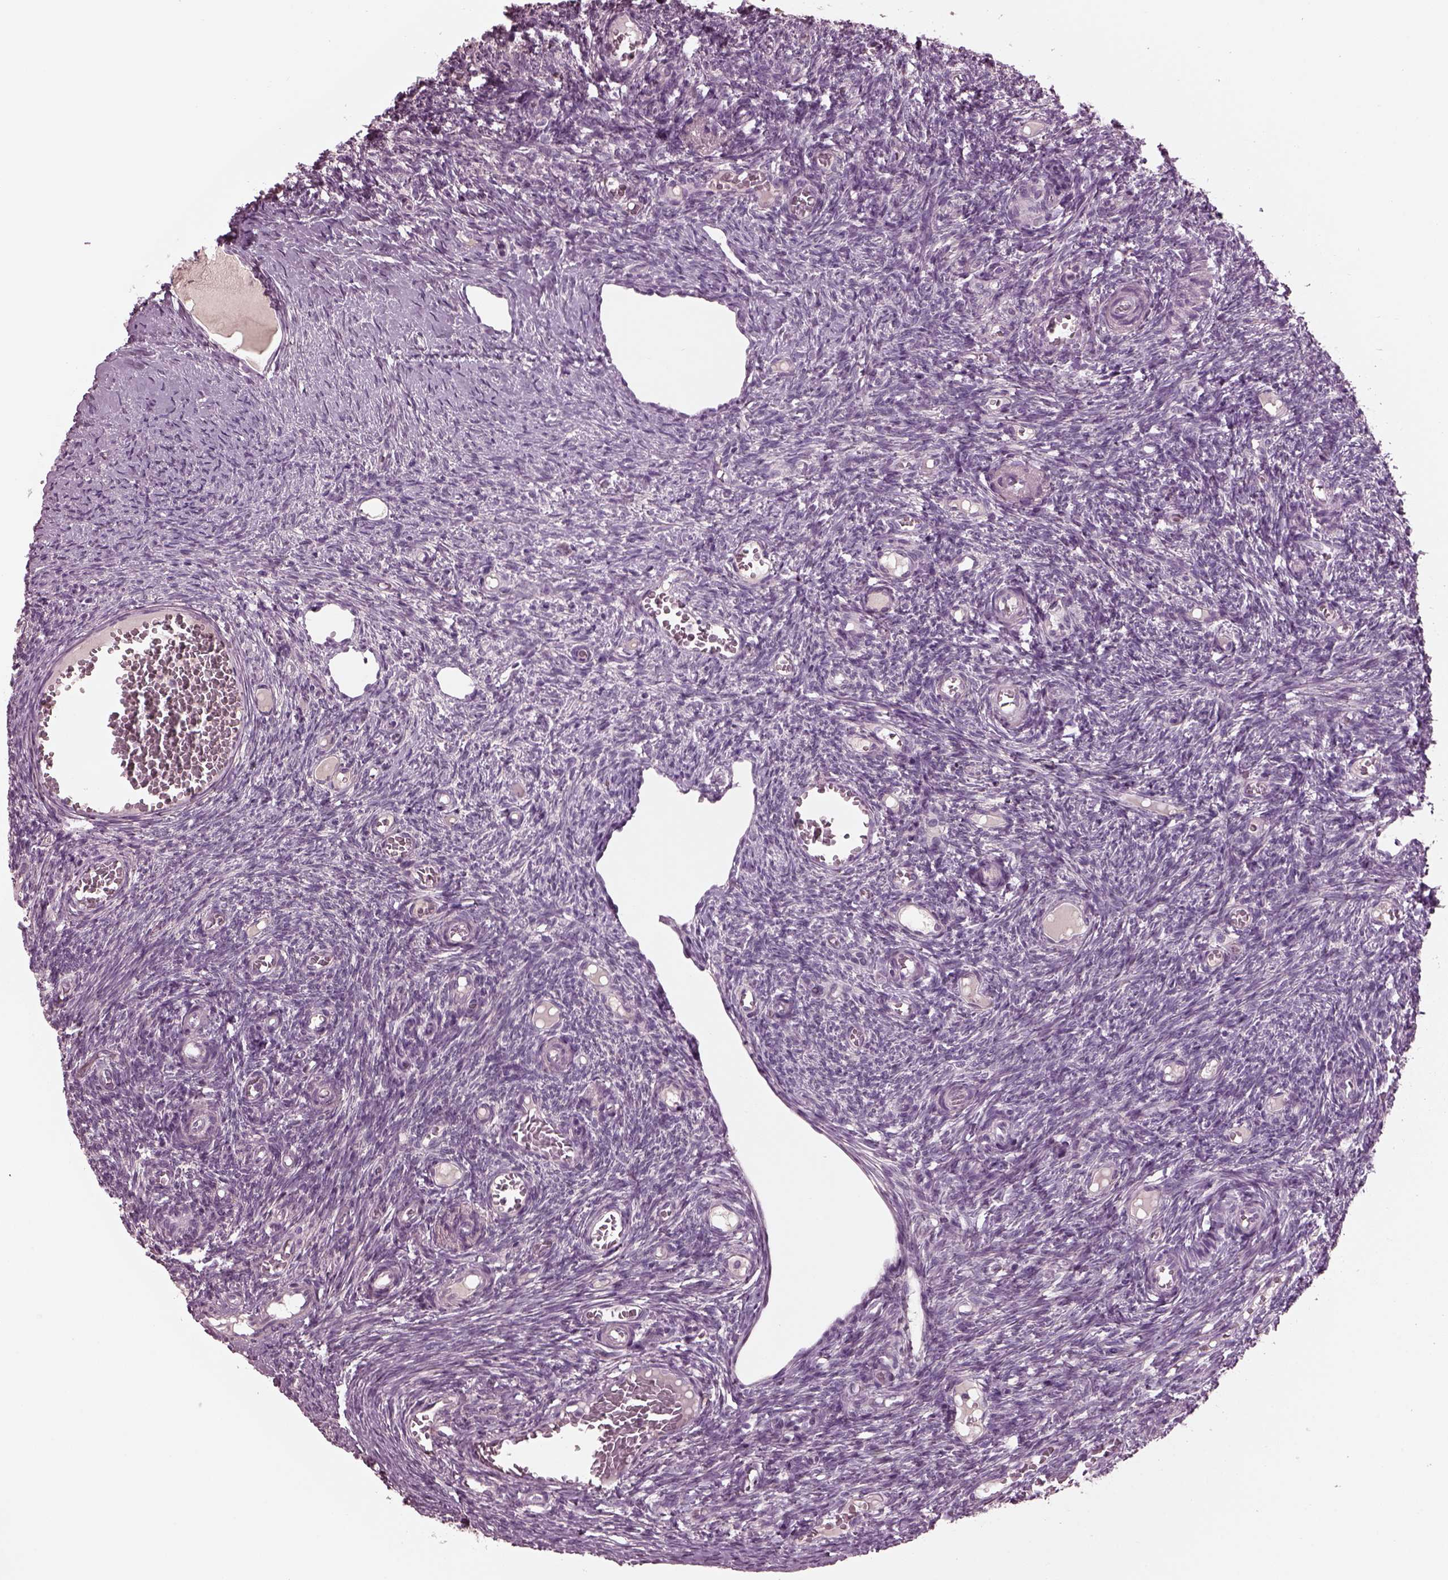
{"staining": {"intensity": "negative", "quantity": "none", "location": "none"}, "tissue": "ovary", "cell_type": "Follicle cells", "image_type": "normal", "snomed": [{"axis": "morphology", "description": "Normal tissue, NOS"}, {"axis": "topography", "description": "Ovary"}], "caption": "Benign ovary was stained to show a protein in brown. There is no significant expression in follicle cells. The staining was performed using DAB to visualize the protein expression in brown, while the nuclei were stained in blue with hematoxylin (Magnification: 20x).", "gene": "CLCN4", "patient": {"sex": "female", "age": 39}}